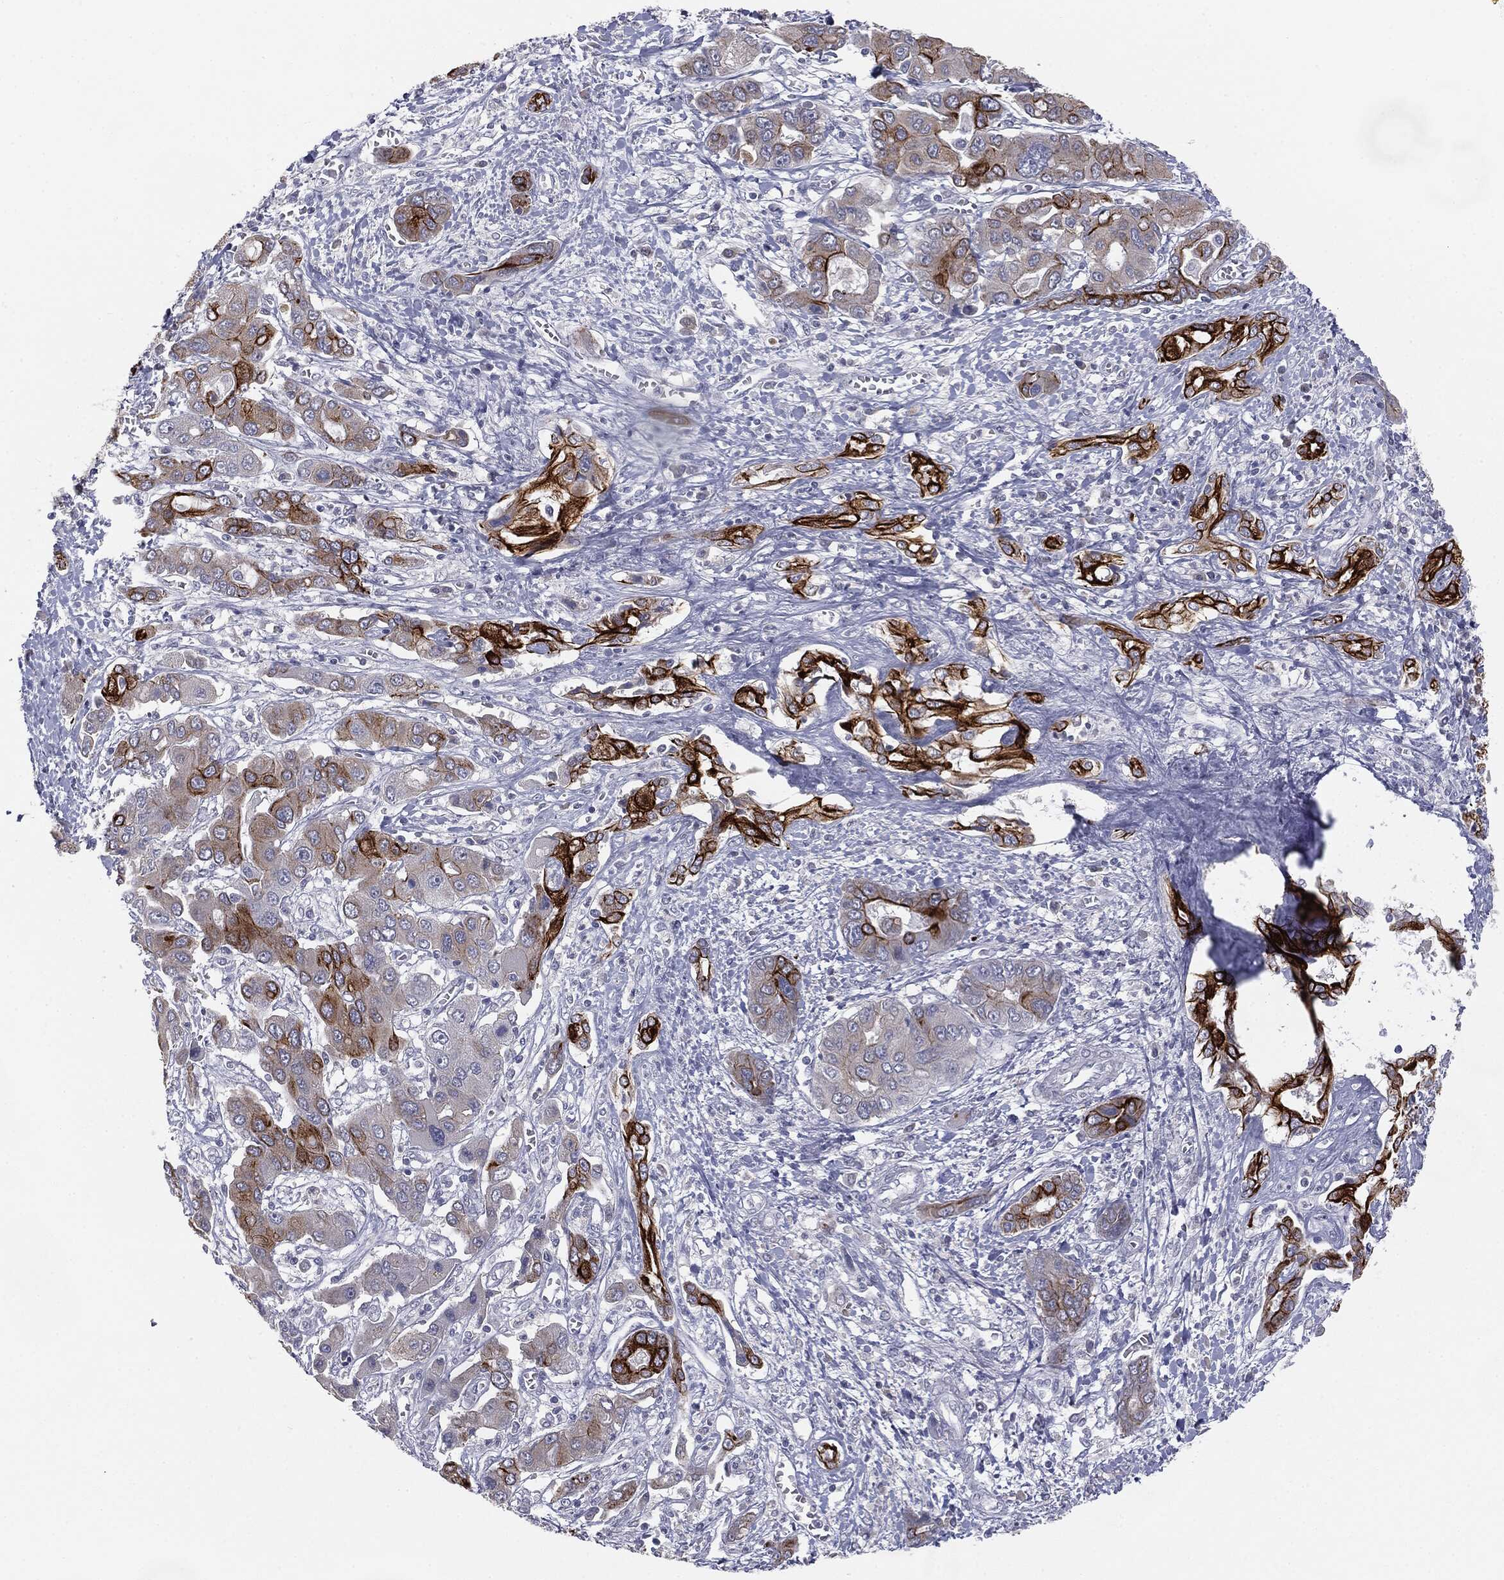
{"staining": {"intensity": "strong", "quantity": "<25%", "location": "cytoplasmic/membranous"}, "tissue": "liver cancer", "cell_type": "Tumor cells", "image_type": "cancer", "snomed": [{"axis": "morphology", "description": "Cholangiocarcinoma"}, {"axis": "topography", "description": "Liver"}], "caption": "A photomicrograph of cholangiocarcinoma (liver) stained for a protein displays strong cytoplasmic/membranous brown staining in tumor cells. (Stains: DAB in brown, nuclei in blue, Microscopy: brightfield microscopy at high magnification).", "gene": "MUC1", "patient": {"sex": "male", "age": 67}}